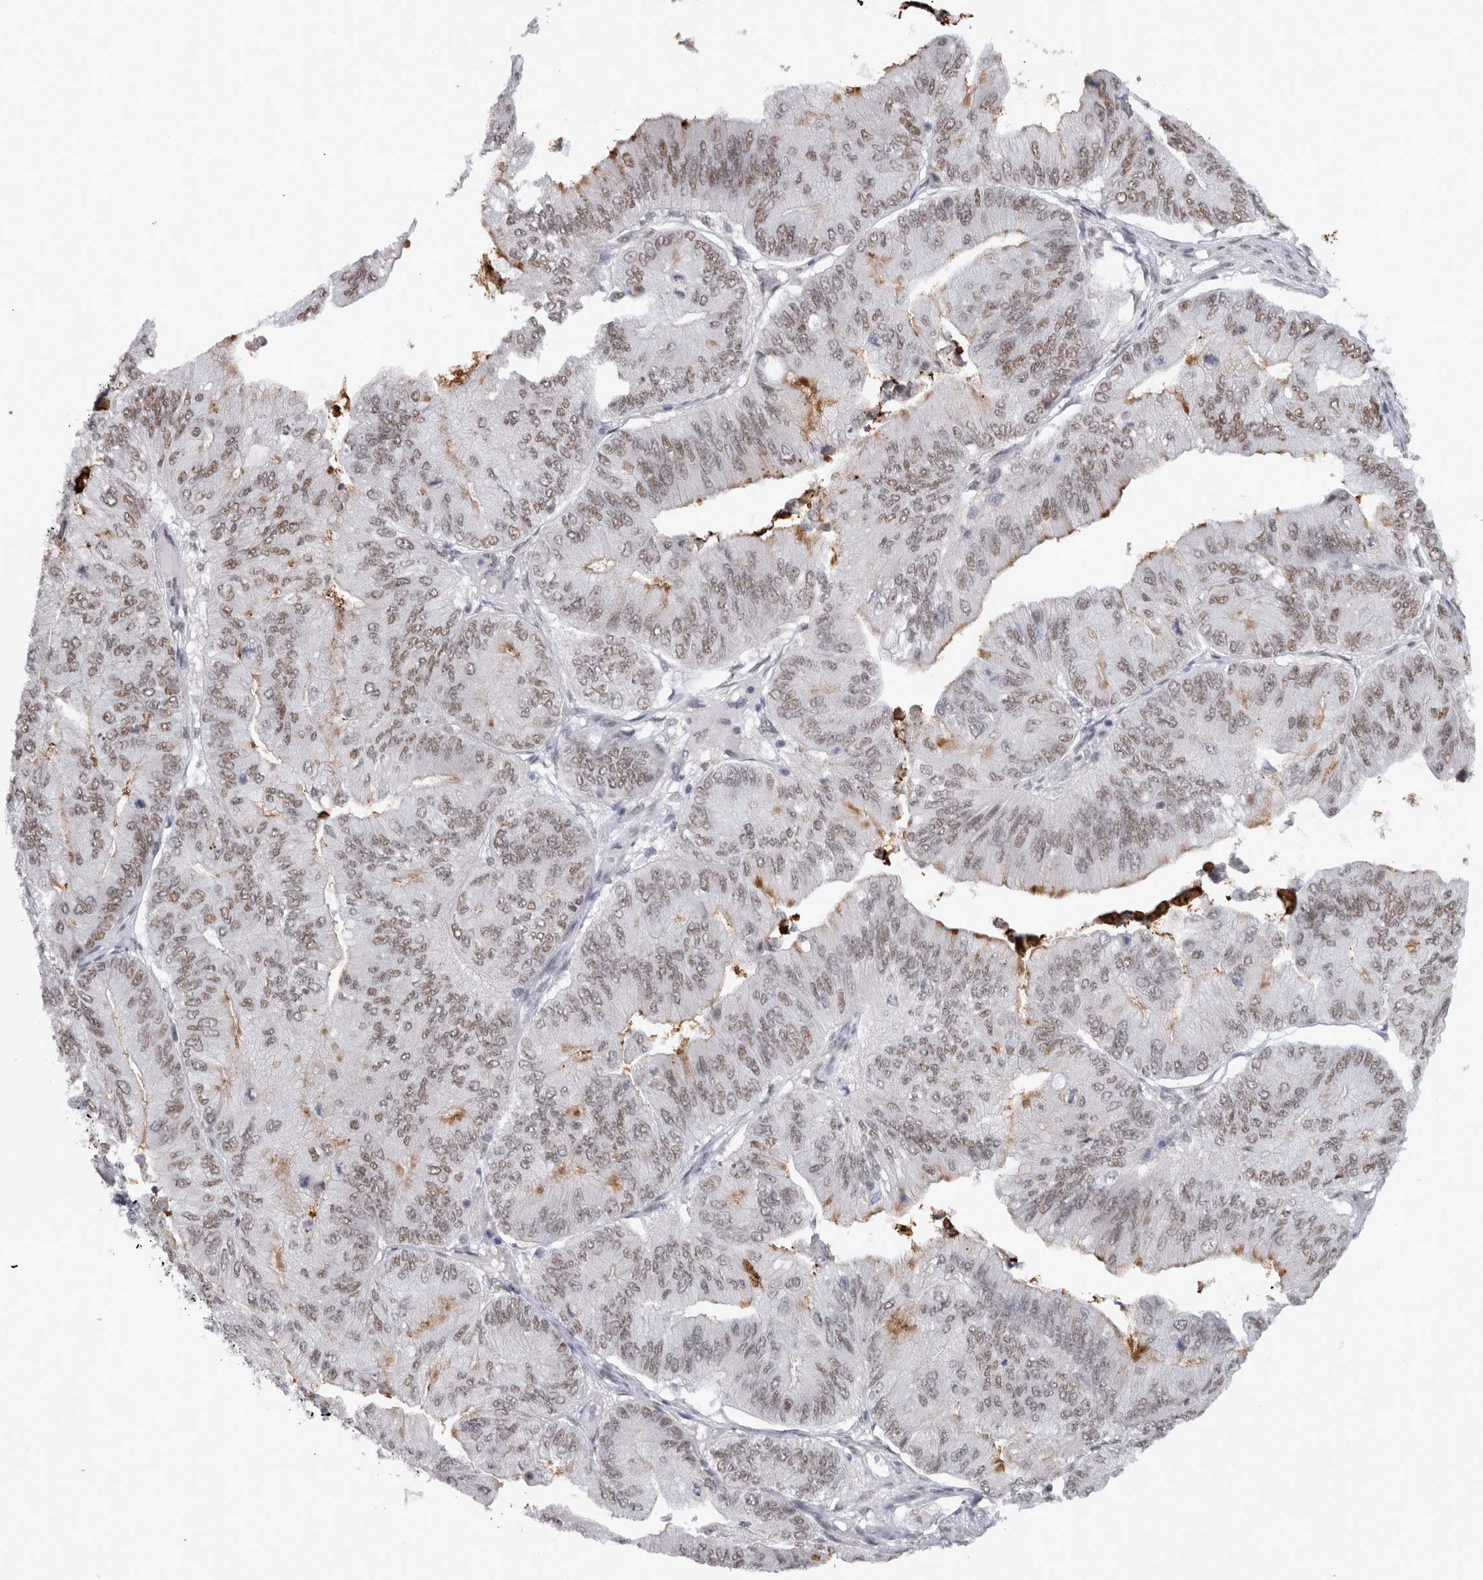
{"staining": {"intensity": "weak", "quantity": ">75%", "location": "nuclear"}, "tissue": "ovarian cancer", "cell_type": "Tumor cells", "image_type": "cancer", "snomed": [{"axis": "morphology", "description": "Cystadenocarcinoma, mucinous, NOS"}, {"axis": "topography", "description": "Ovary"}], "caption": "This is a histology image of immunohistochemistry staining of ovarian cancer, which shows weak staining in the nuclear of tumor cells.", "gene": "API5", "patient": {"sex": "female", "age": 61}}